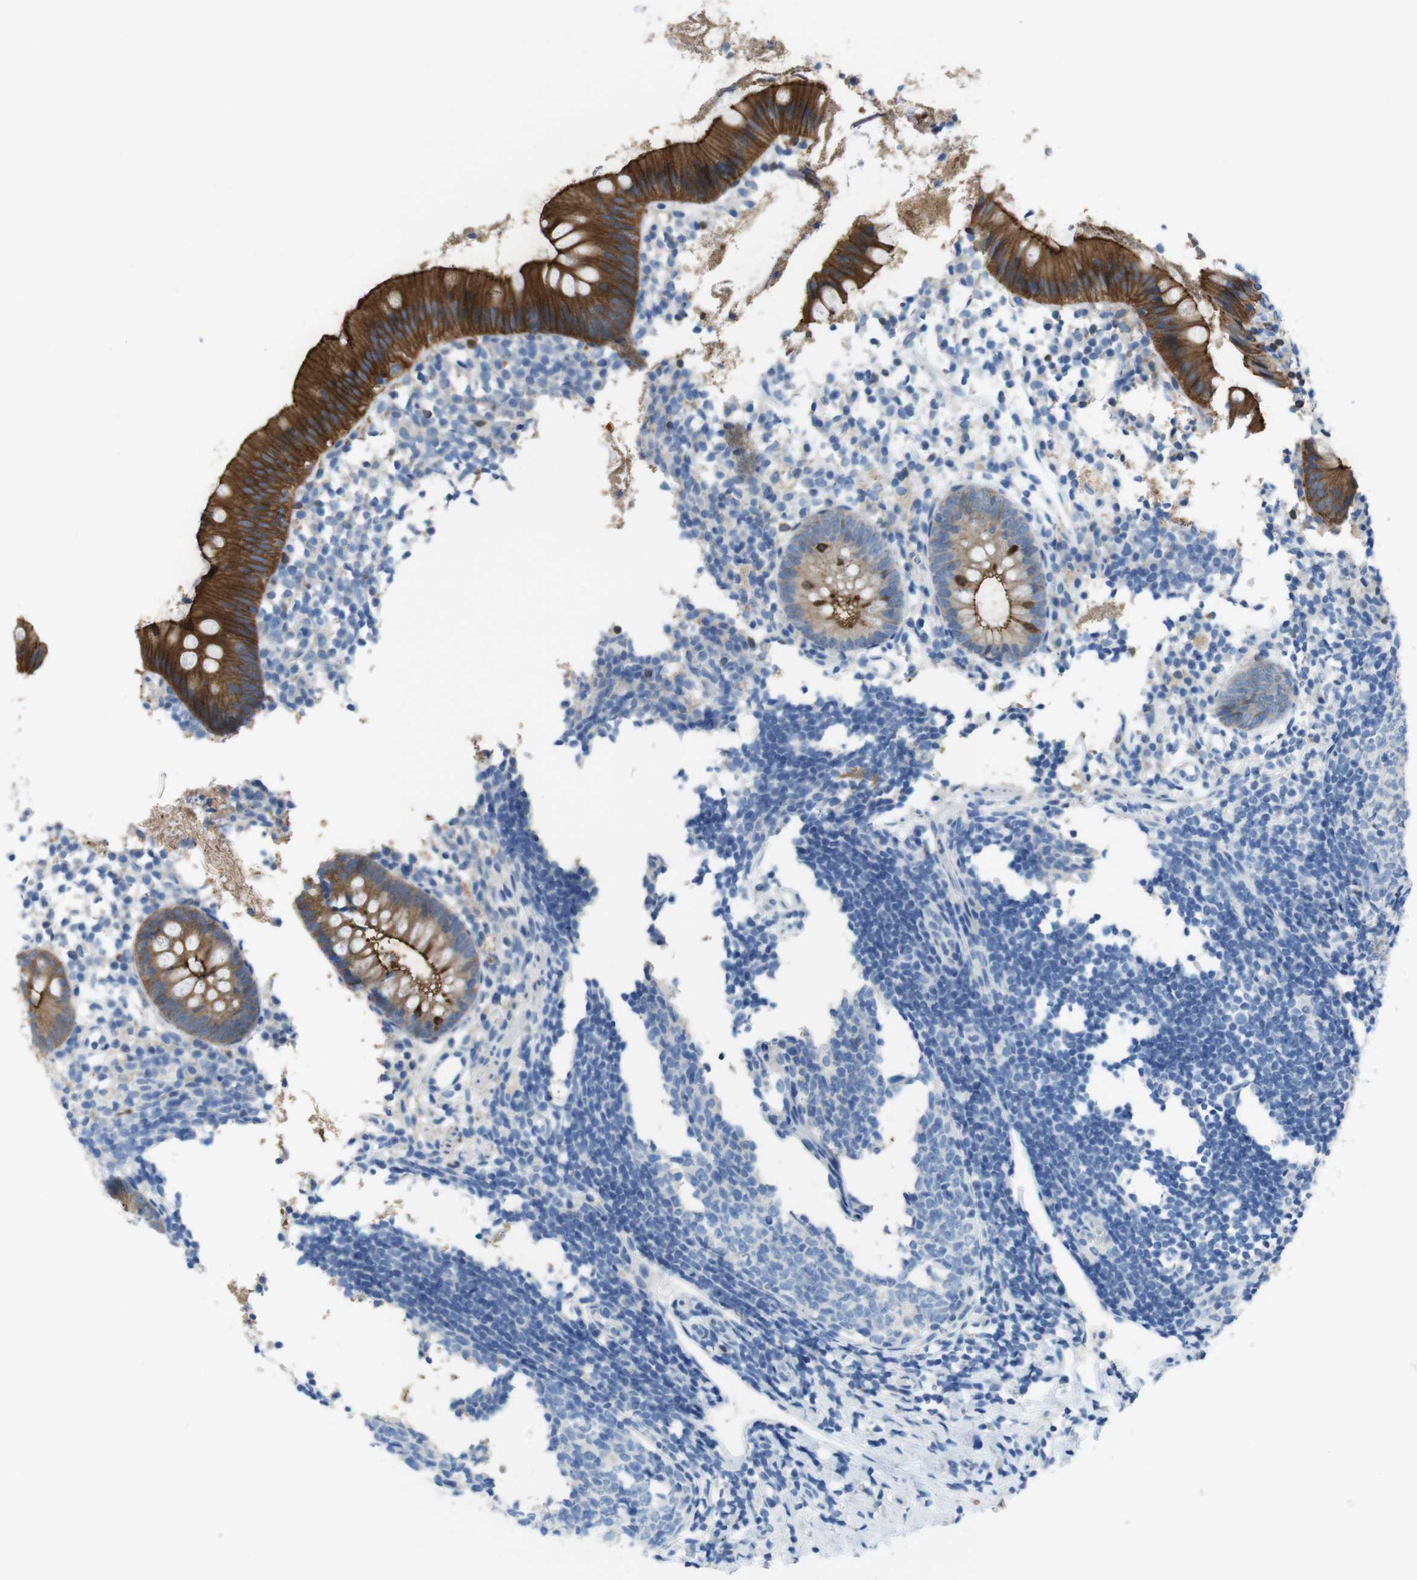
{"staining": {"intensity": "strong", "quantity": ">75%", "location": "cytoplasmic/membranous"}, "tissue": "appendix", "cell_type": "Glandular cells", "image_type": "normal", "snomed": [{"axis": "morphology", "description": "Normal tissue, NOS"}, {"axis": "topography", "description": "Appendix"}], "caption": "Appendix stained with immunohistochemistry reveals strong cytoplasmic/membranous expression in approximately >75% of glandular cells. The staining was performed using DAB (3,3'-diaminobenzidine), with brown indicating positive protein expression. Nuclei are stained blue with hematoxylin.", "gene": "TJP3", "patient": {"sex": "female", "age": 20}}